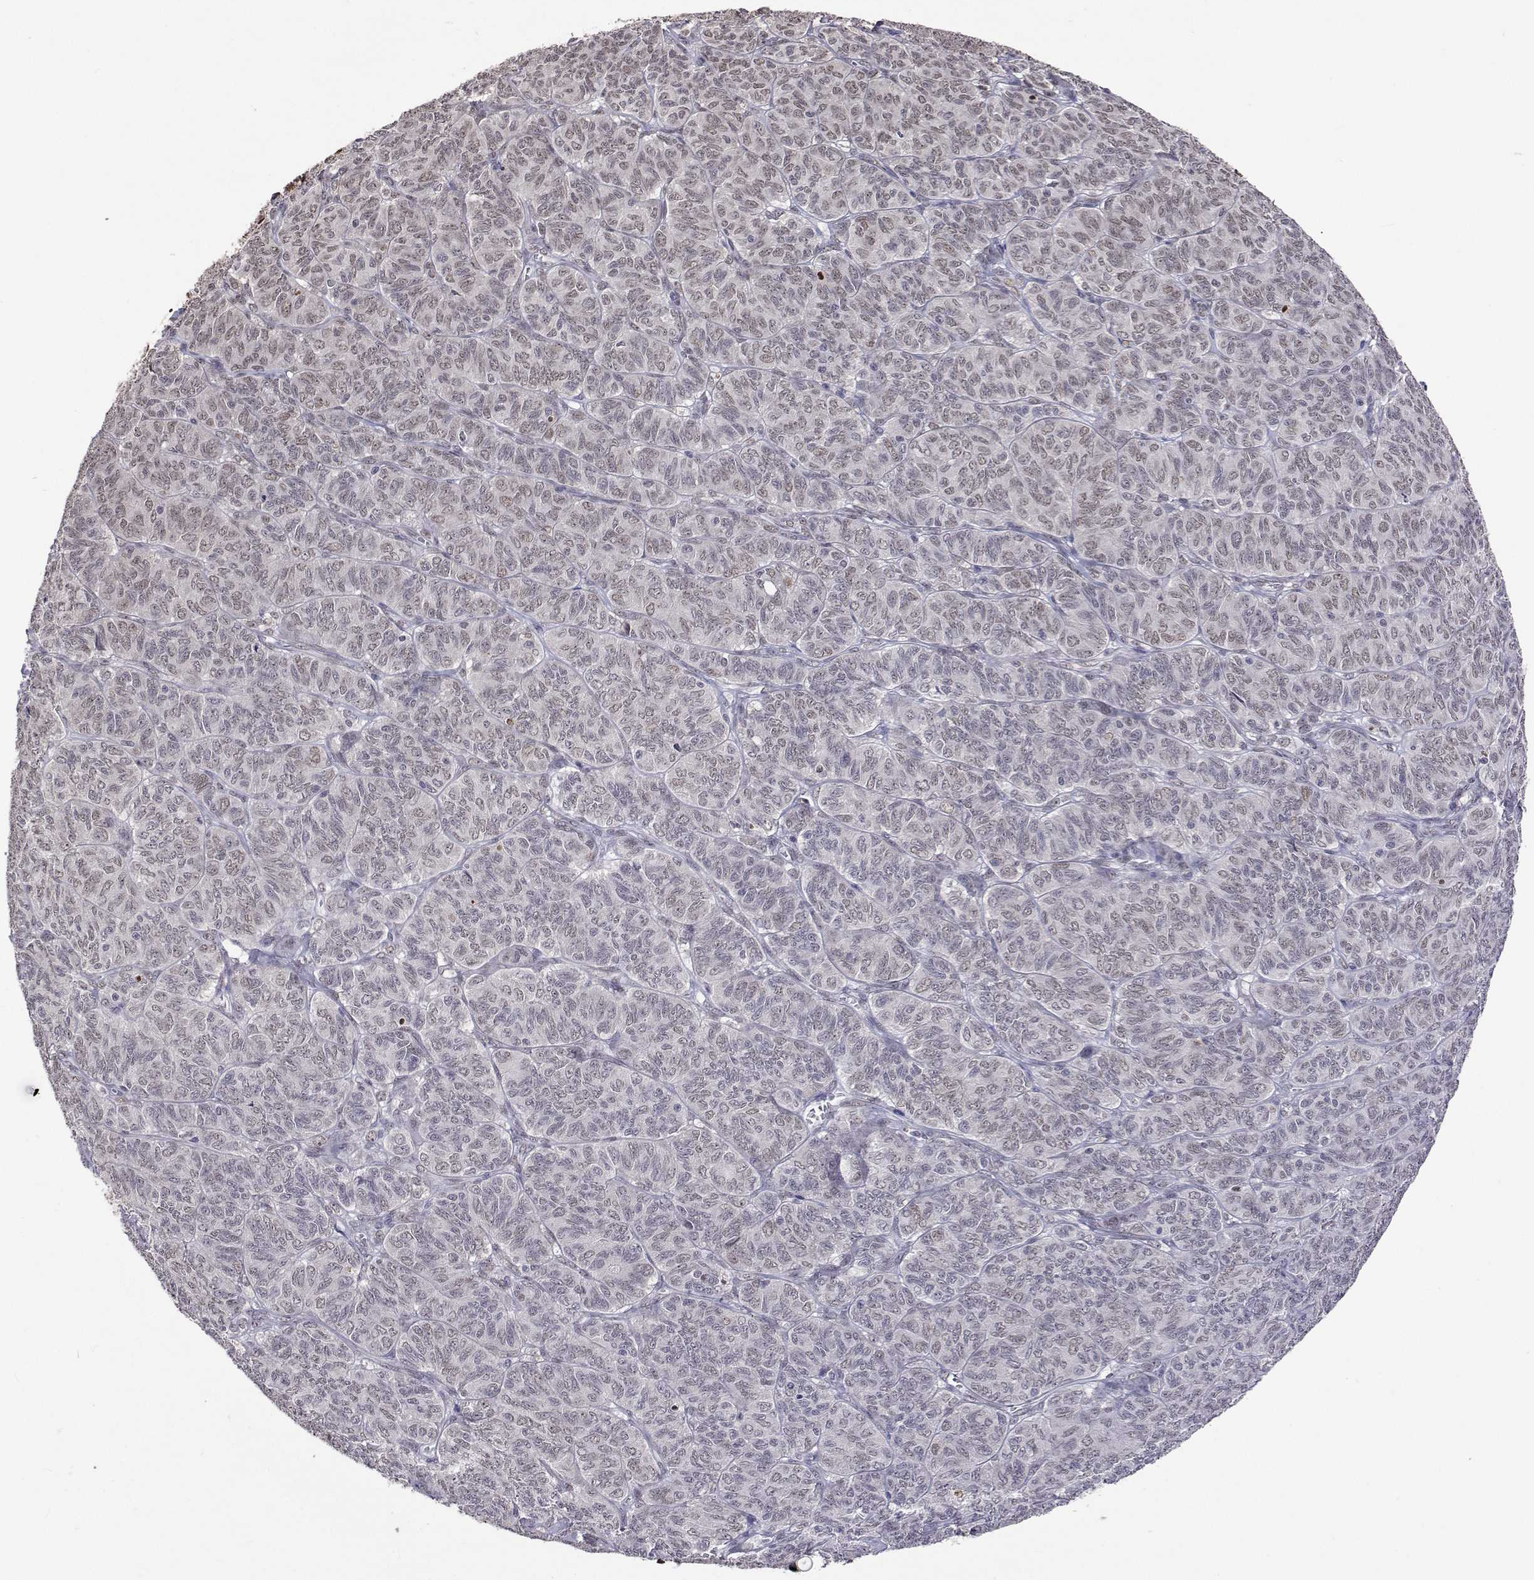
{"staining": {"intensity": "weak", "quantity": "25%-75%", "location": "nuclear"}, "tissue": "ovarian cancer", "cell_type": "Tumor cells", "image_type": "cancer", "snomed": [{"axis": "morphology", "description": "Carcinoma, endometroid"}, {"axis": "topography", "description": "Ovary"}], "caption": "Immunohistochemical staining of human endometroid carcinoma (ovarian) displays low levels of weak nuclear positivity in approximately 25%-75% of tumor cells.", "gene": "HNRNPA0", "patient": {"sex": "female", "age": 80}}